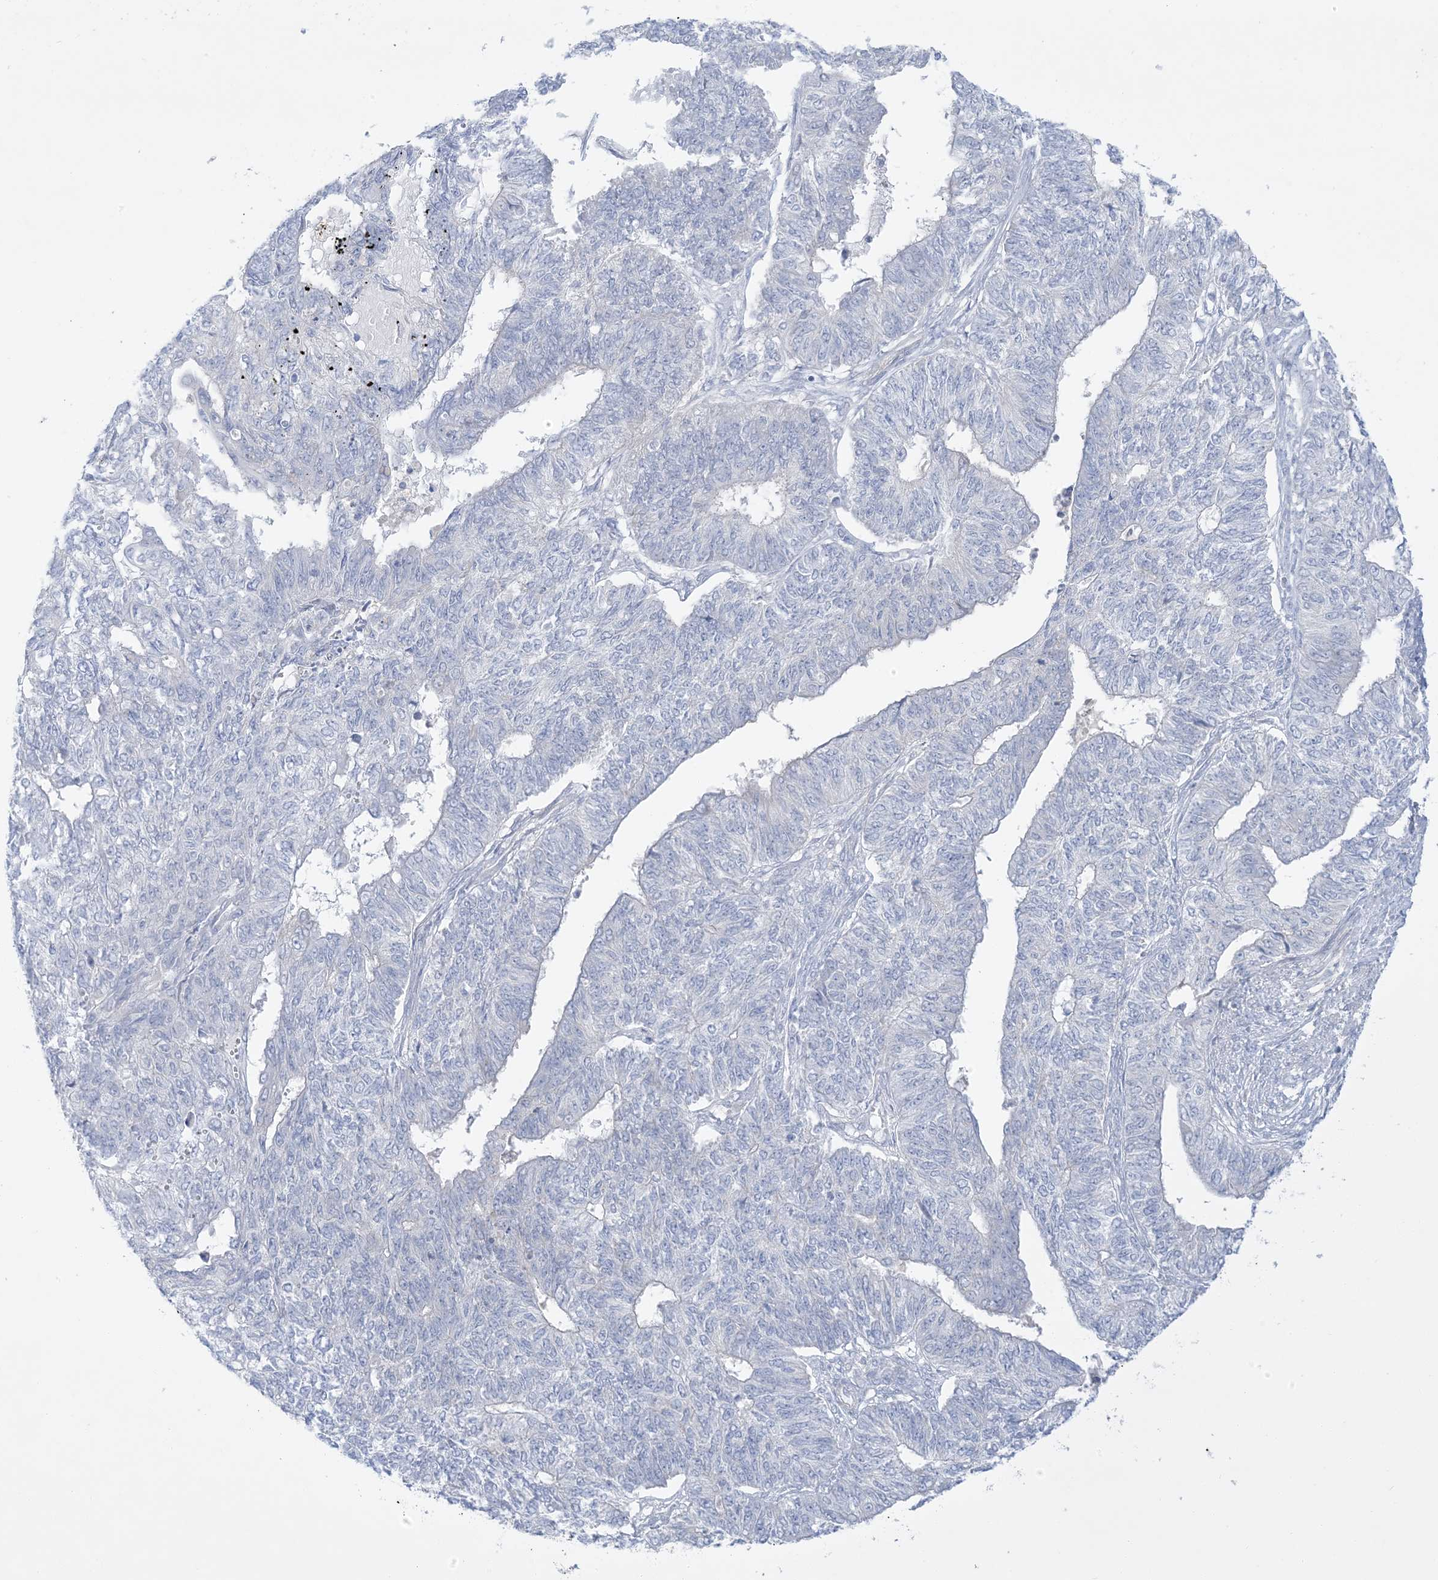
{"staining": {"intensity": "negative", "quantity": "none", "location": "none"}, "tissue": "endometrial cancer", "cell_type": "Tumor cells", "image_type": "cancer", "snomed": [{"axis": "morphology", "description": "Adenocarcinoma, NOS"}, {"axis": "topography", "description": "Endometrium"}], "caption": "Endometrial cancer was stained to show a protein in brown. There is no significant staining in tumor cells.", "gene": "FAM184A", "patient": {"sex": "female", "age": 32}}